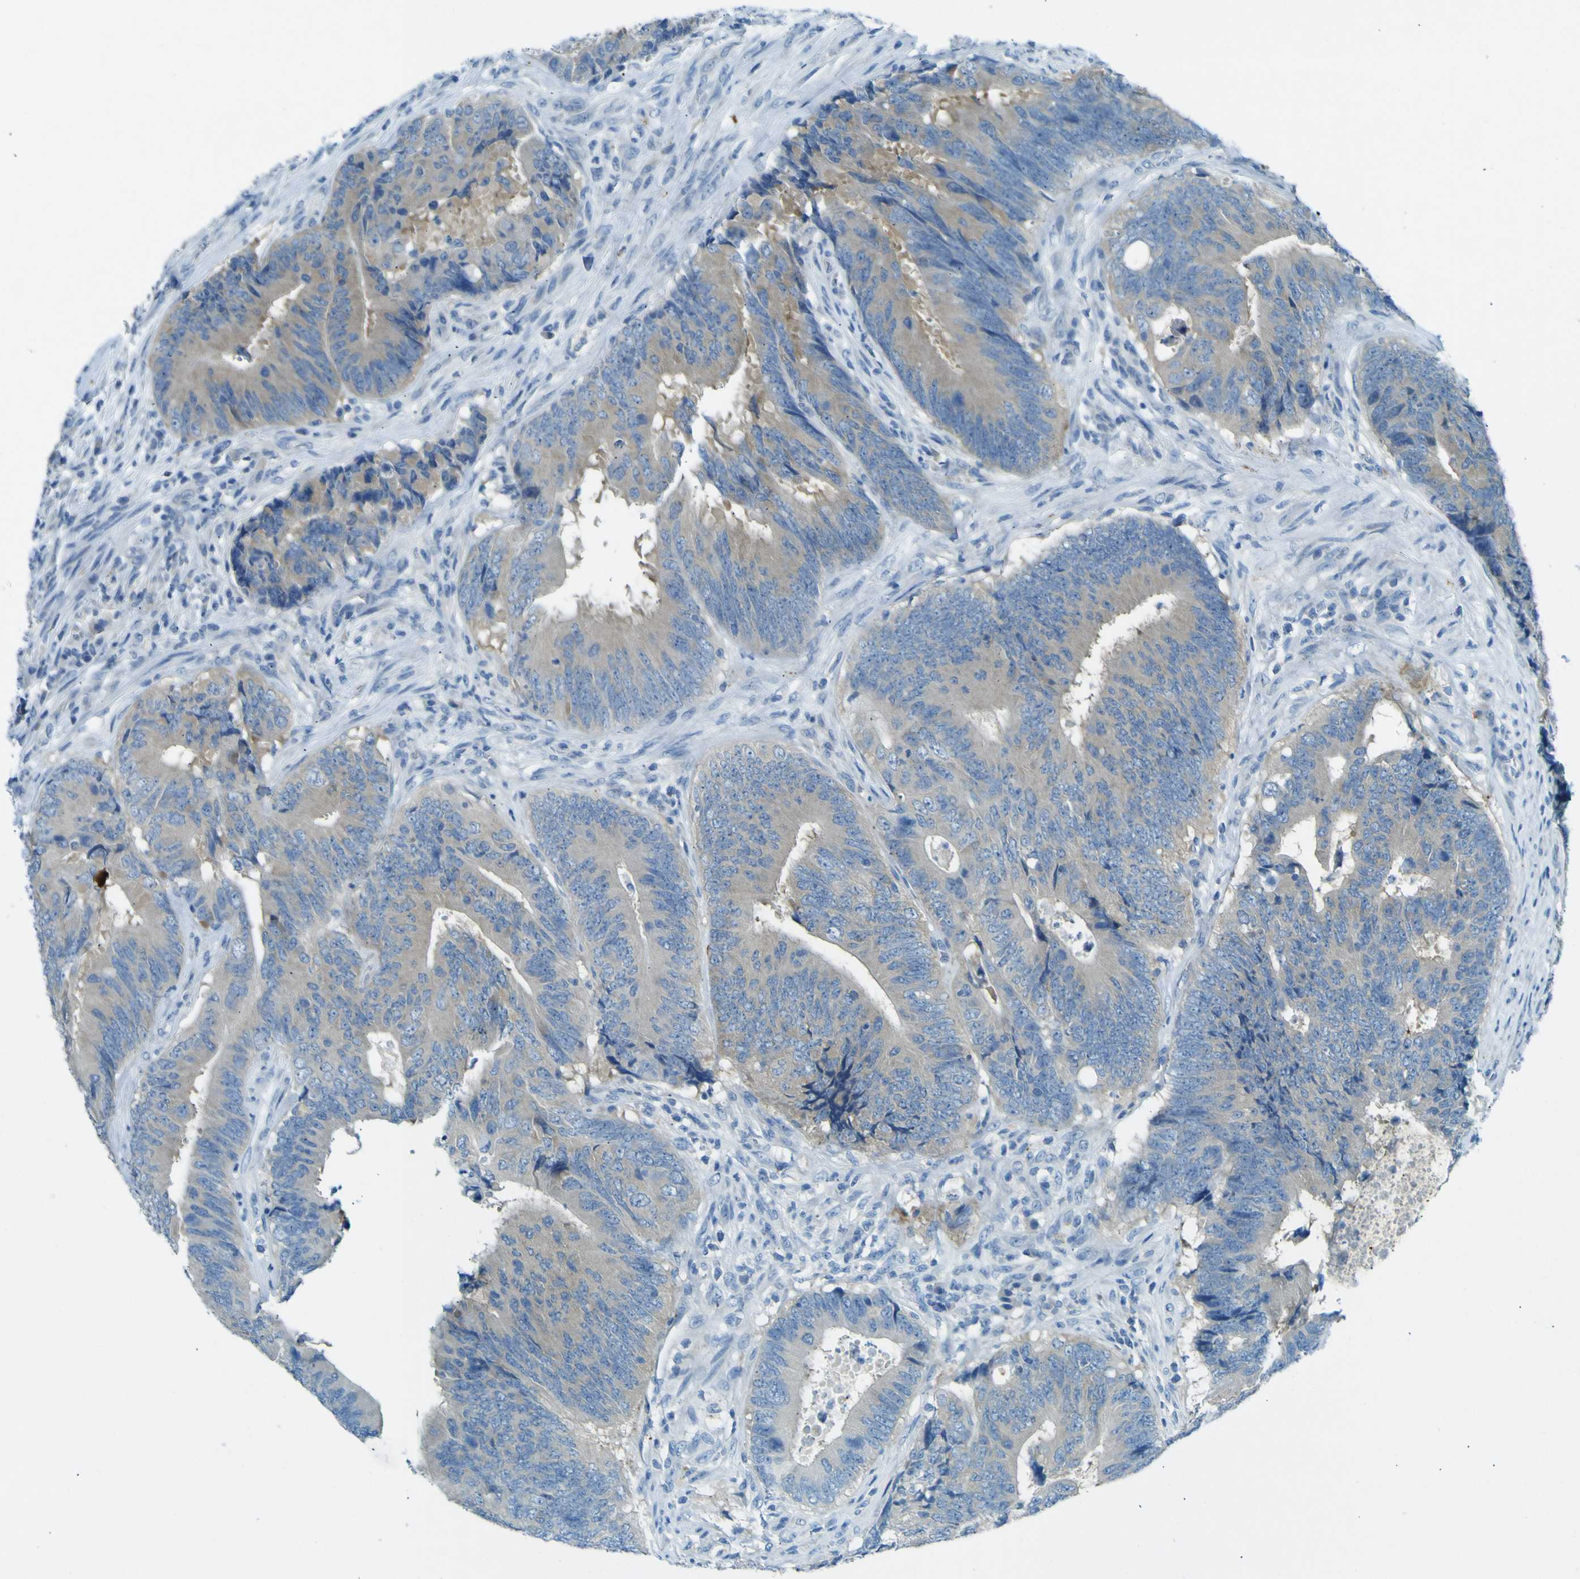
{"staining": {"intensity": "moderate", "quantity": "25%-75%", "location": "cytoplasmic/membranous"}, "tissue": "colorectal cancer", "cell_type": "Tumor cells", "image_type": "cancer", "snomed": [{"axis": "morphology", "description": "Normal tissue, NOS"}, {"axis": "morphology", "description": "Adenocarcinoma, NOS"}, {"axis": "topography", "description": "Colon"}], "caption": "Adenocarcinoma (colorectal) stained with DAB (3,3'-diaminobenzidine) immunohistochemistry shows medium levels of moderate cytoplasmic/membranous expression in about 25%-75% of tumor cells.", "gene": "SORCS1", "patient": {"sex": "male", "age": 56}}